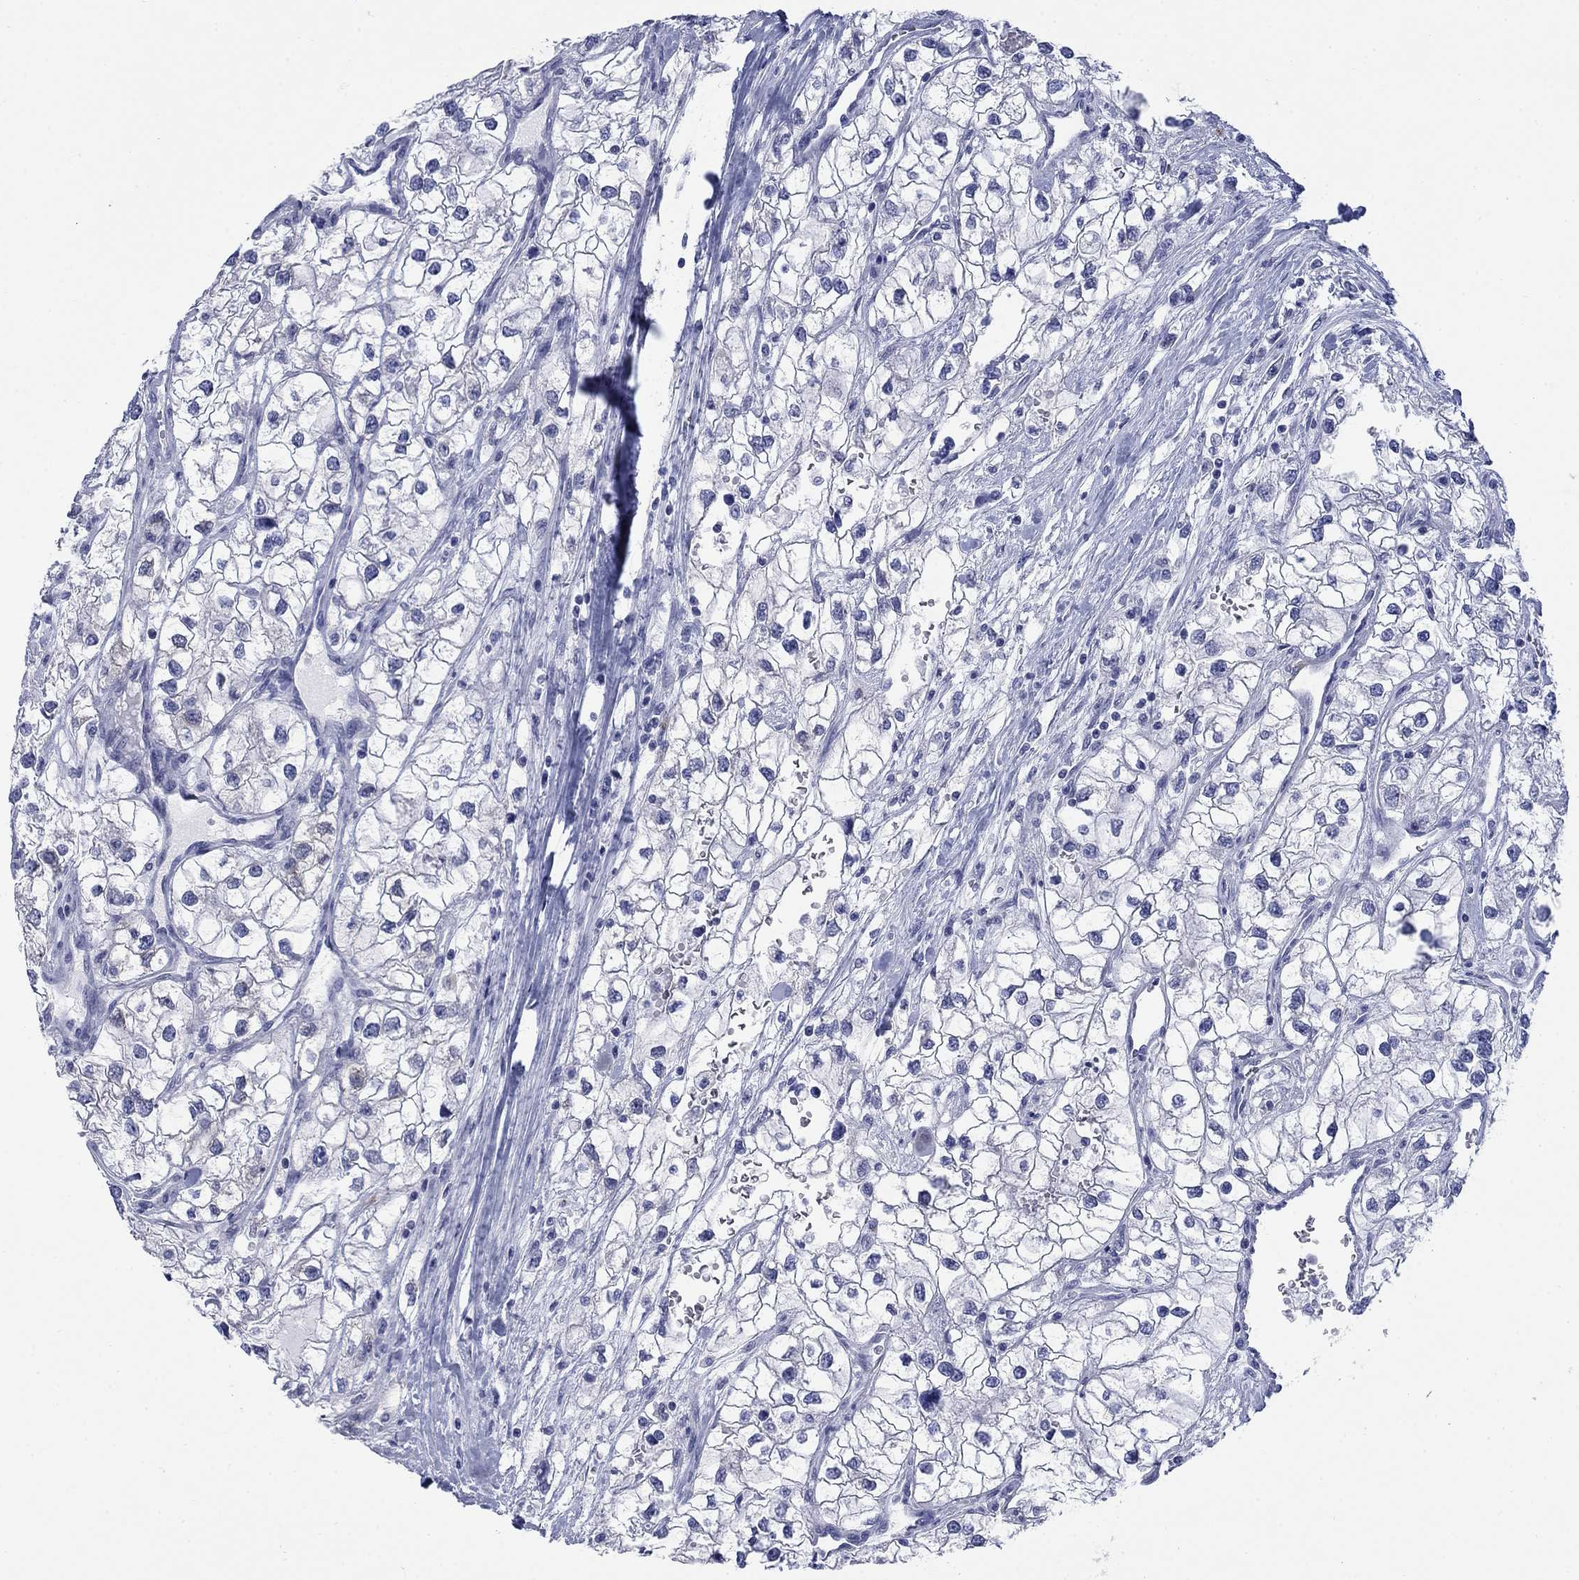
{"staining": {"intensity": "negative", "quantity": "none", "location": "none"}, "tissue": "renal cancer", "cell_type": "Tumor cells", "image_type": "cancer", "snomed": [{"axis": "morphology", "description": "Adenocarcinoma, NOS"}, {"axis": "topography", "description": "Kidney"}], "caption": "This is a photomicrograph of immunohistochemistry (IHC) staining of adenocarcinoma (renal), which shows no expression in tumor cells.", "gene": "IGF2BP3", "patient": {"sex": "male", "age": 59}}